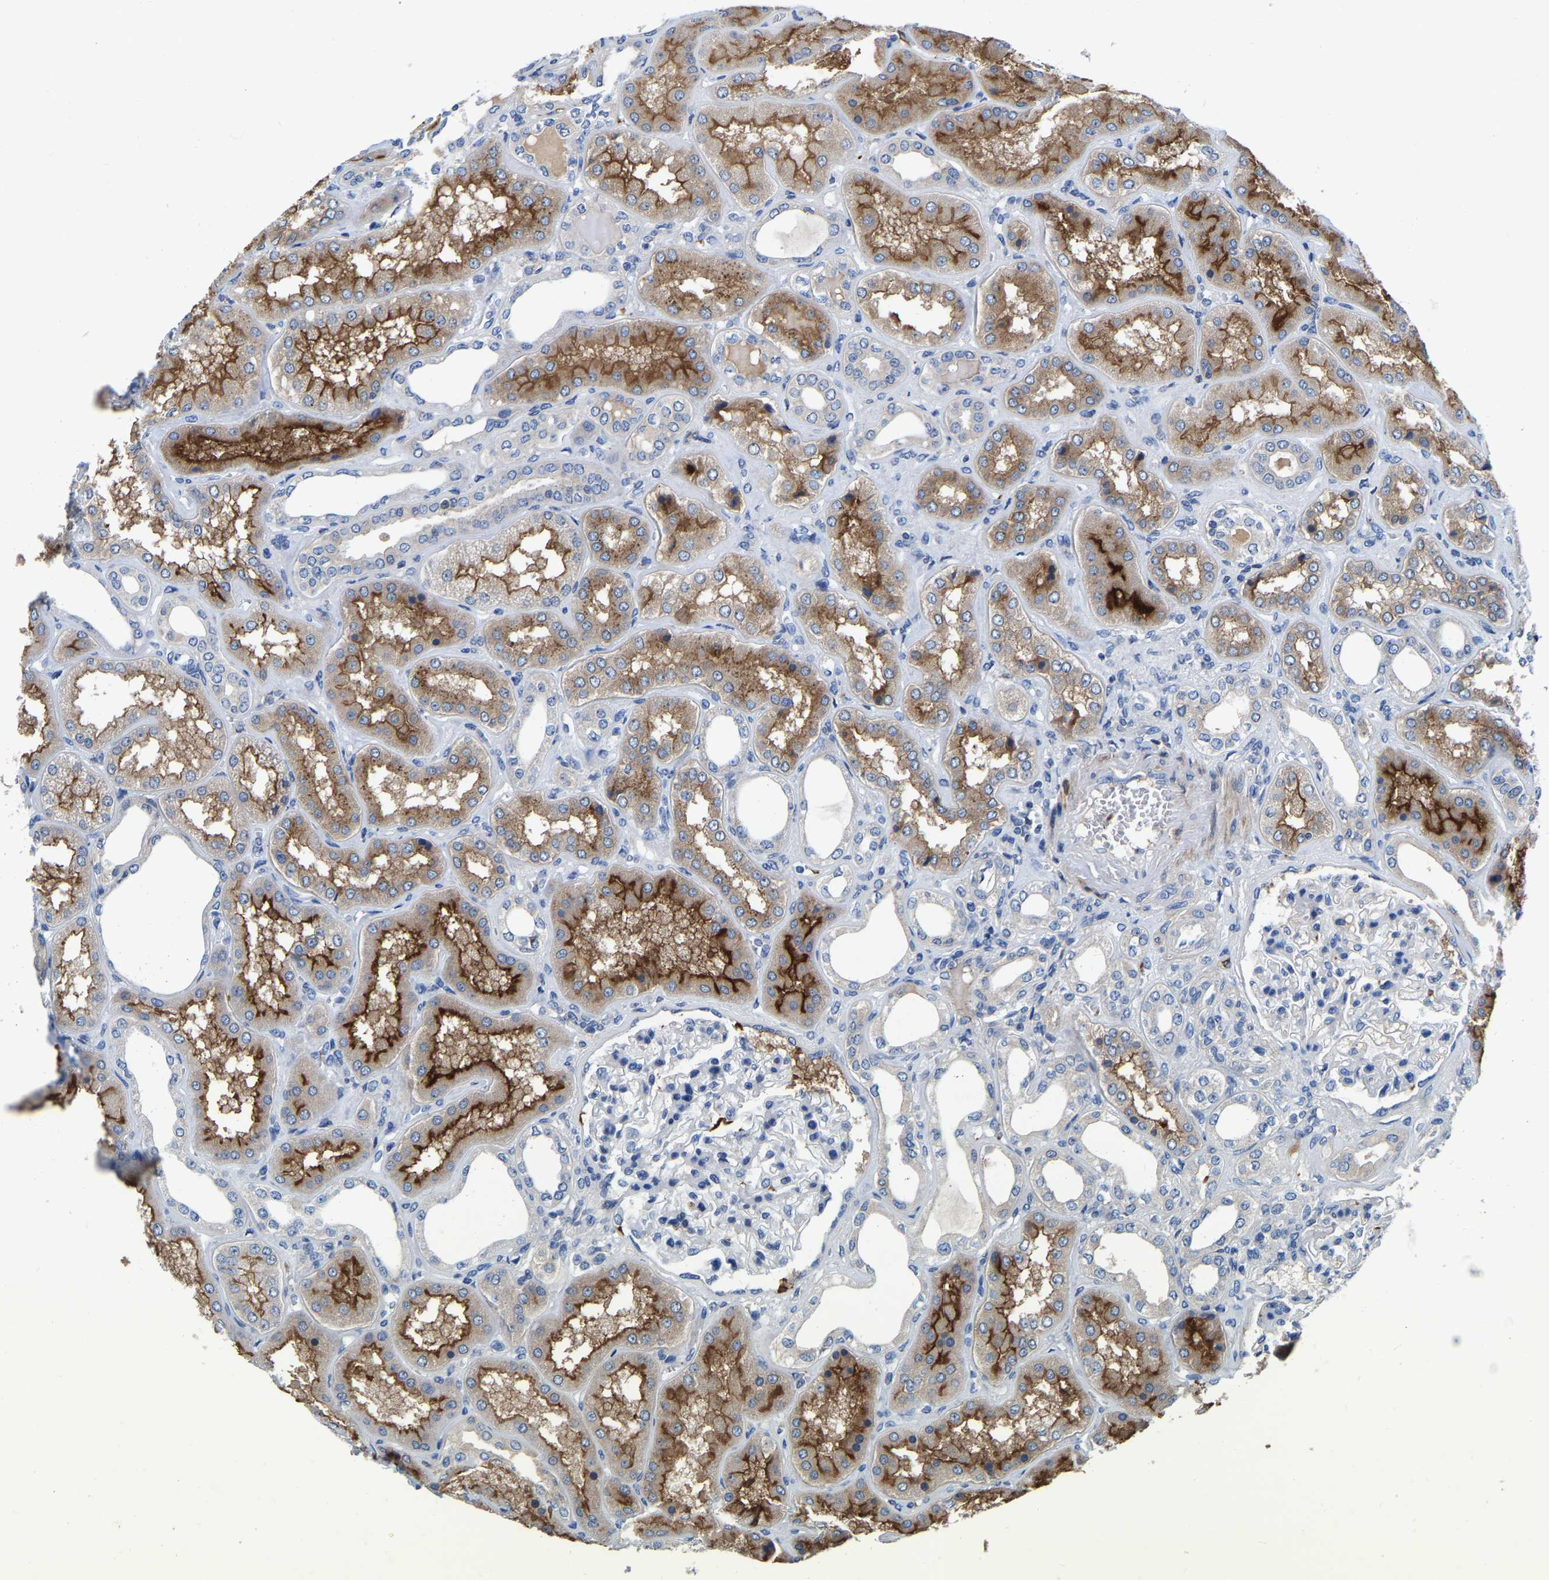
{"staining": {"intensity": "negative", "quantity": "none", "location": "none"}, "tissue": "kidney", "cell_type": "Cells in glomeruli", "image_type": "normal", "snomed": [{"axis": "morphology", "description": "Normal tissue, NOS"}, {"axis": "topography", "description": "Kidney"}], "caption": "Immunohistochemistry of normal kidney displays no positivity in cells in glomeruli. (Brightfield microscopy of DAB (3,3'-diaminobenzidine) IHC at high magnification).", "gene": "RAB27B", "patient": {"sex": "female", "age": 56}}